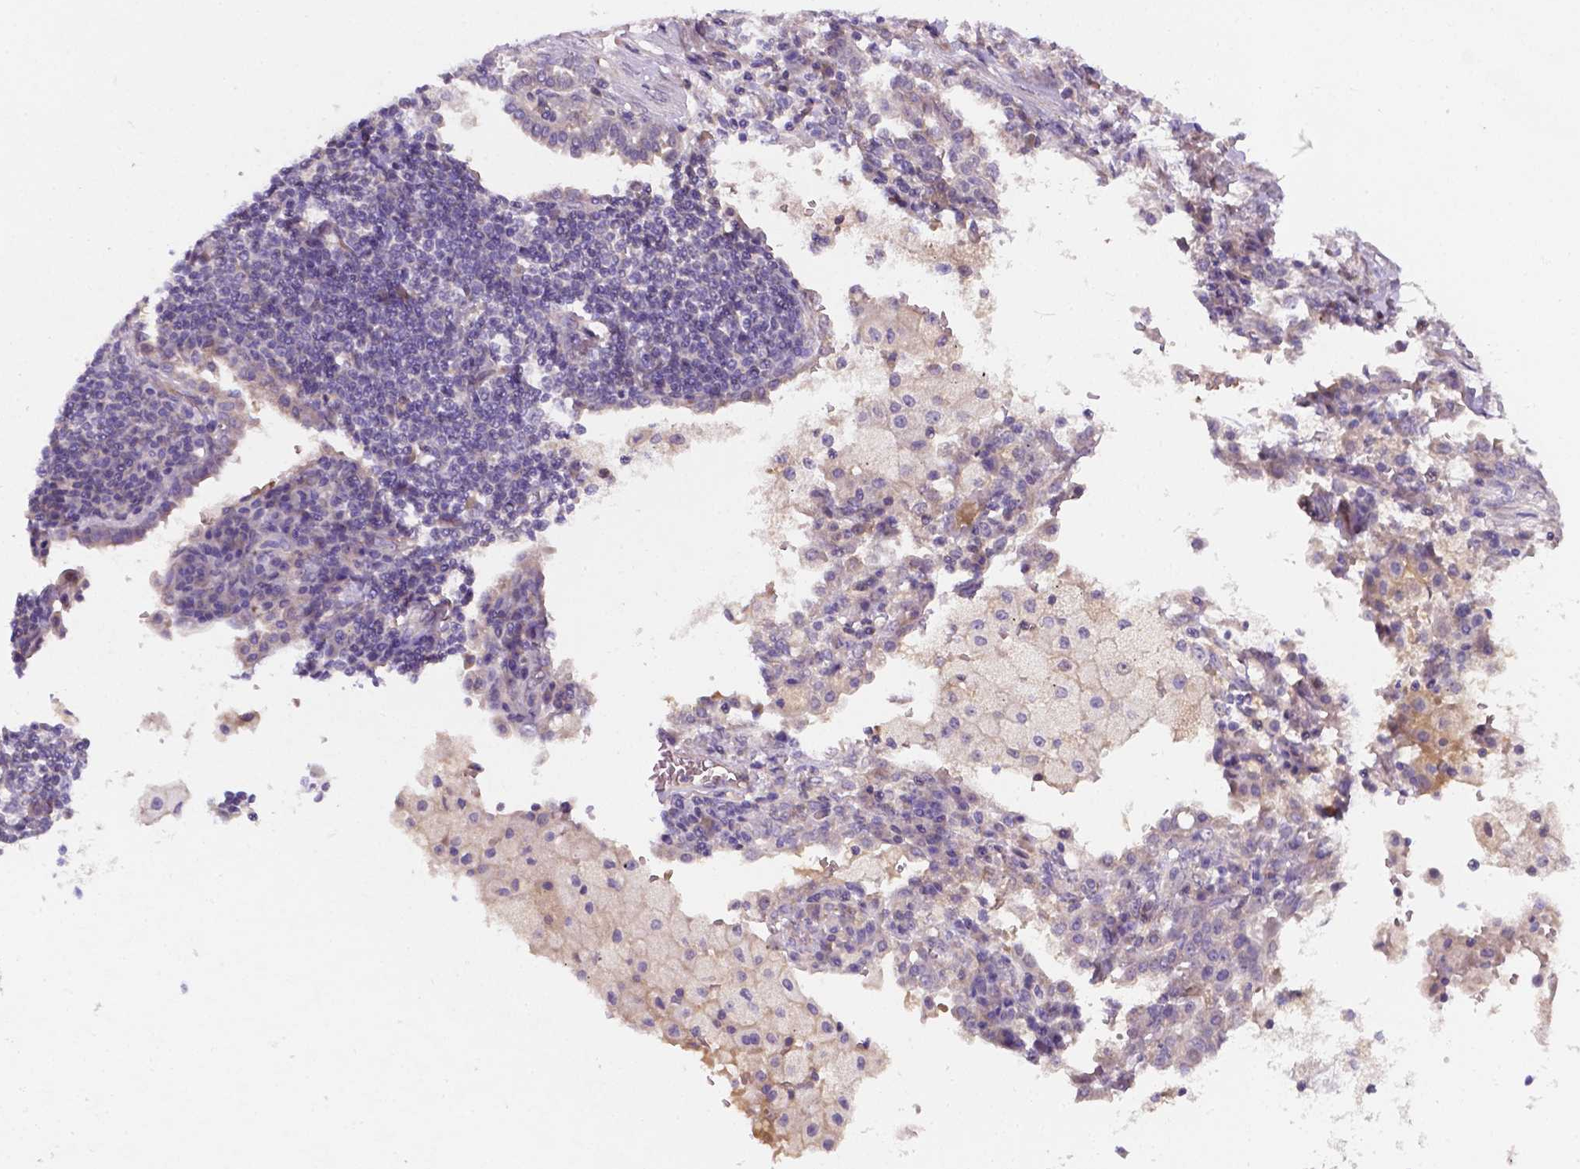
{"staining": {"intensity": "negative", "quantity": "none", "location": "none"}, "tissue": "lung cancer", "cell_type": "Tumor cells", "image_type": "cancer", "snomed": [{"axis": "morphology", "description": "Adenocarcinoma, NOS"}, {"axis": "topography", "description": "Lung"}], "caption": "This is a image of immunohistochemistry (IHC) staining of lung cancer (adenocarcinoma), which shows no staining in tumor cells. (Stains: DAB (3,3'-diaminobenzidine) immunohistochemistry with hematoxylin counter stain, Microscopy: brightfield microscopy at high magnification).", "gene": "TM4SF20", "patient": {"sex": "male", "age": 57}}